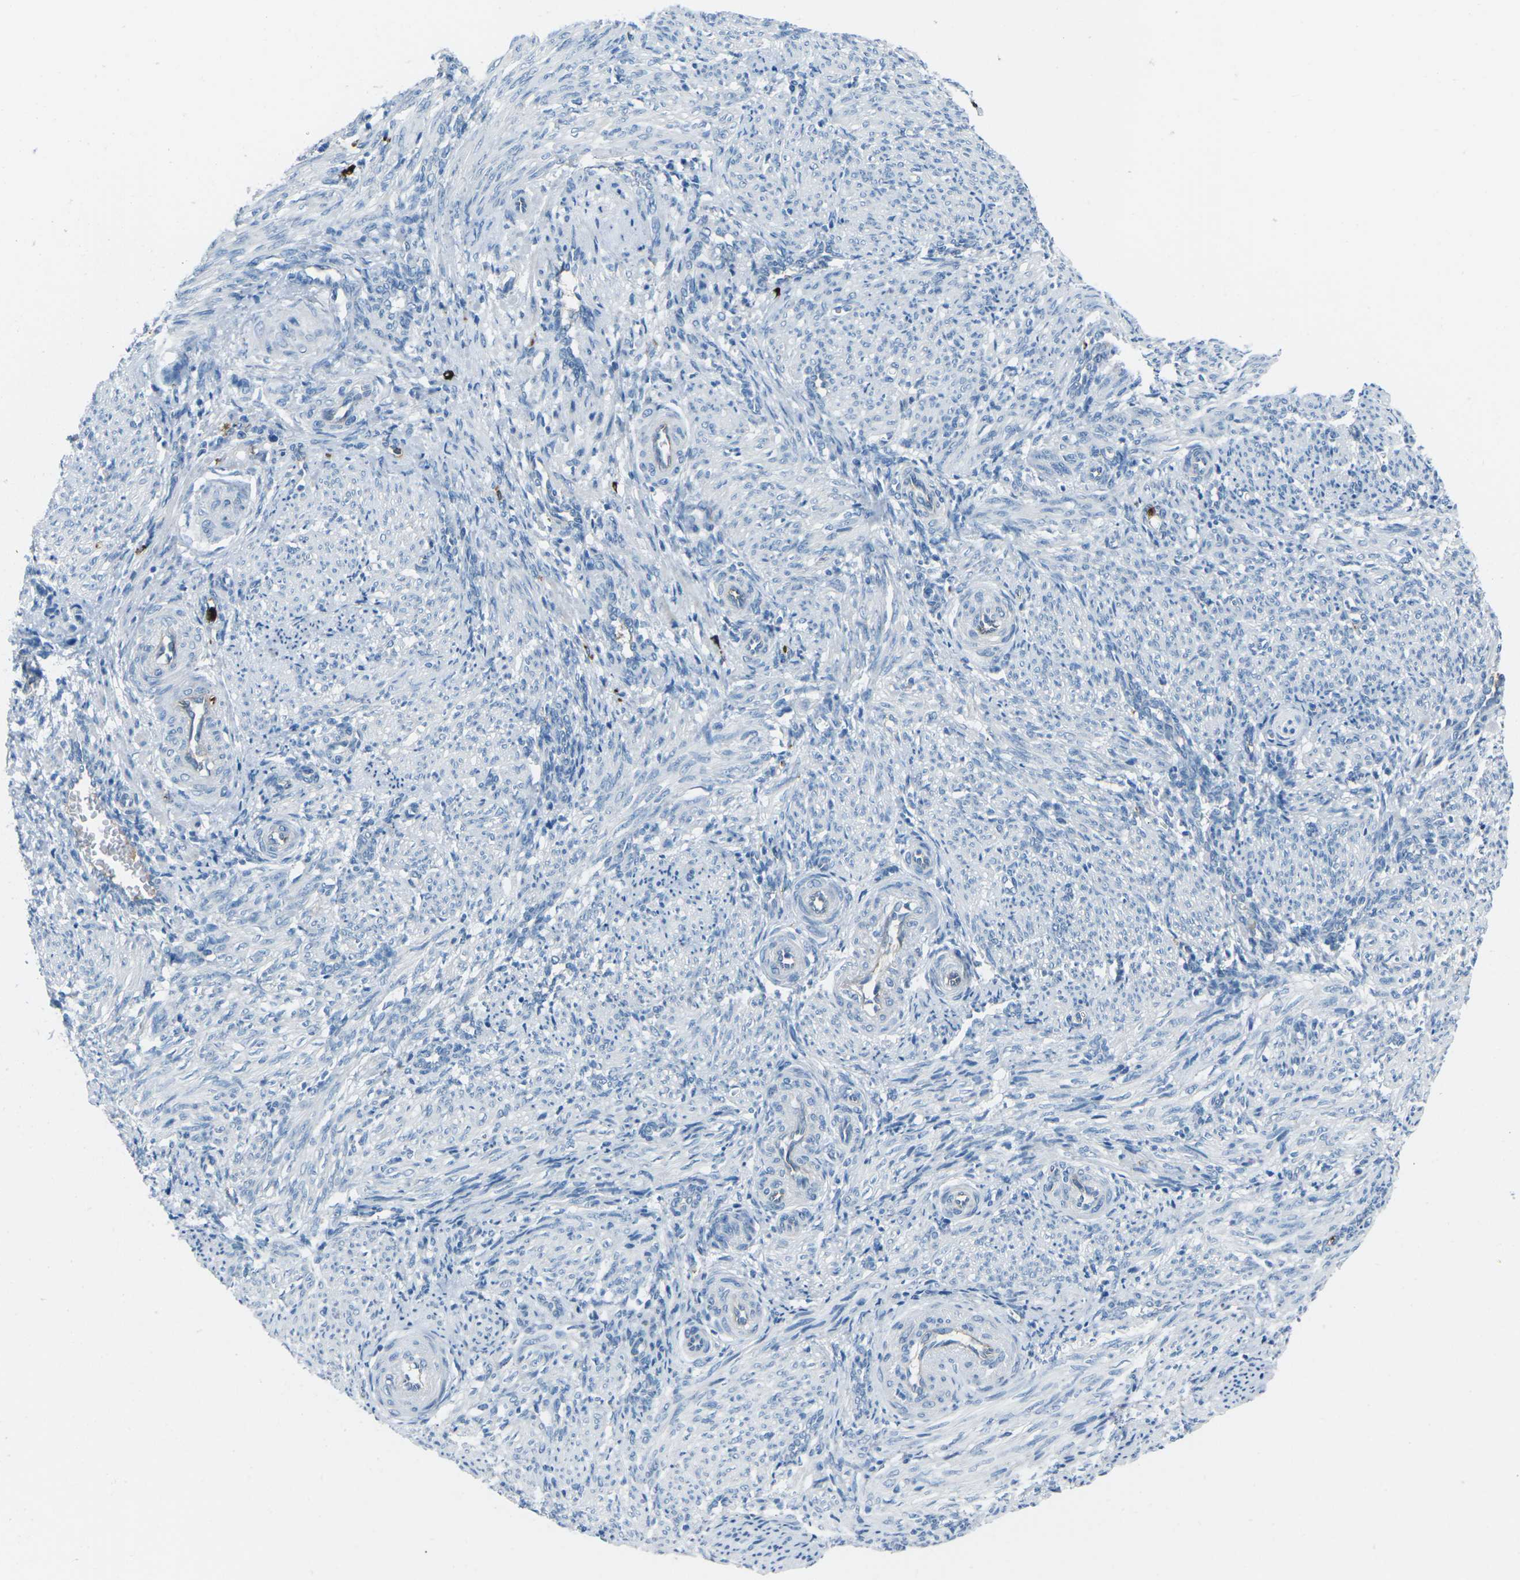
{"staining": {"intensity": "negative", "quantity": "none", "location": "none"}, "tissue": "smooth muscle", "cell_type": "Smooth muscle cells", "image_type": "normal", "snomed": [{"axis": "morphology", "description": "Normal tissue, NOS"}, {"axis": "topography", "description": "Endometrium"}], "caption": "IHC of normal smooth muscle displays no staining in smooth muscle cells.", "gene": "FCN1", "patient": {"sex": "female", "age": 33}}